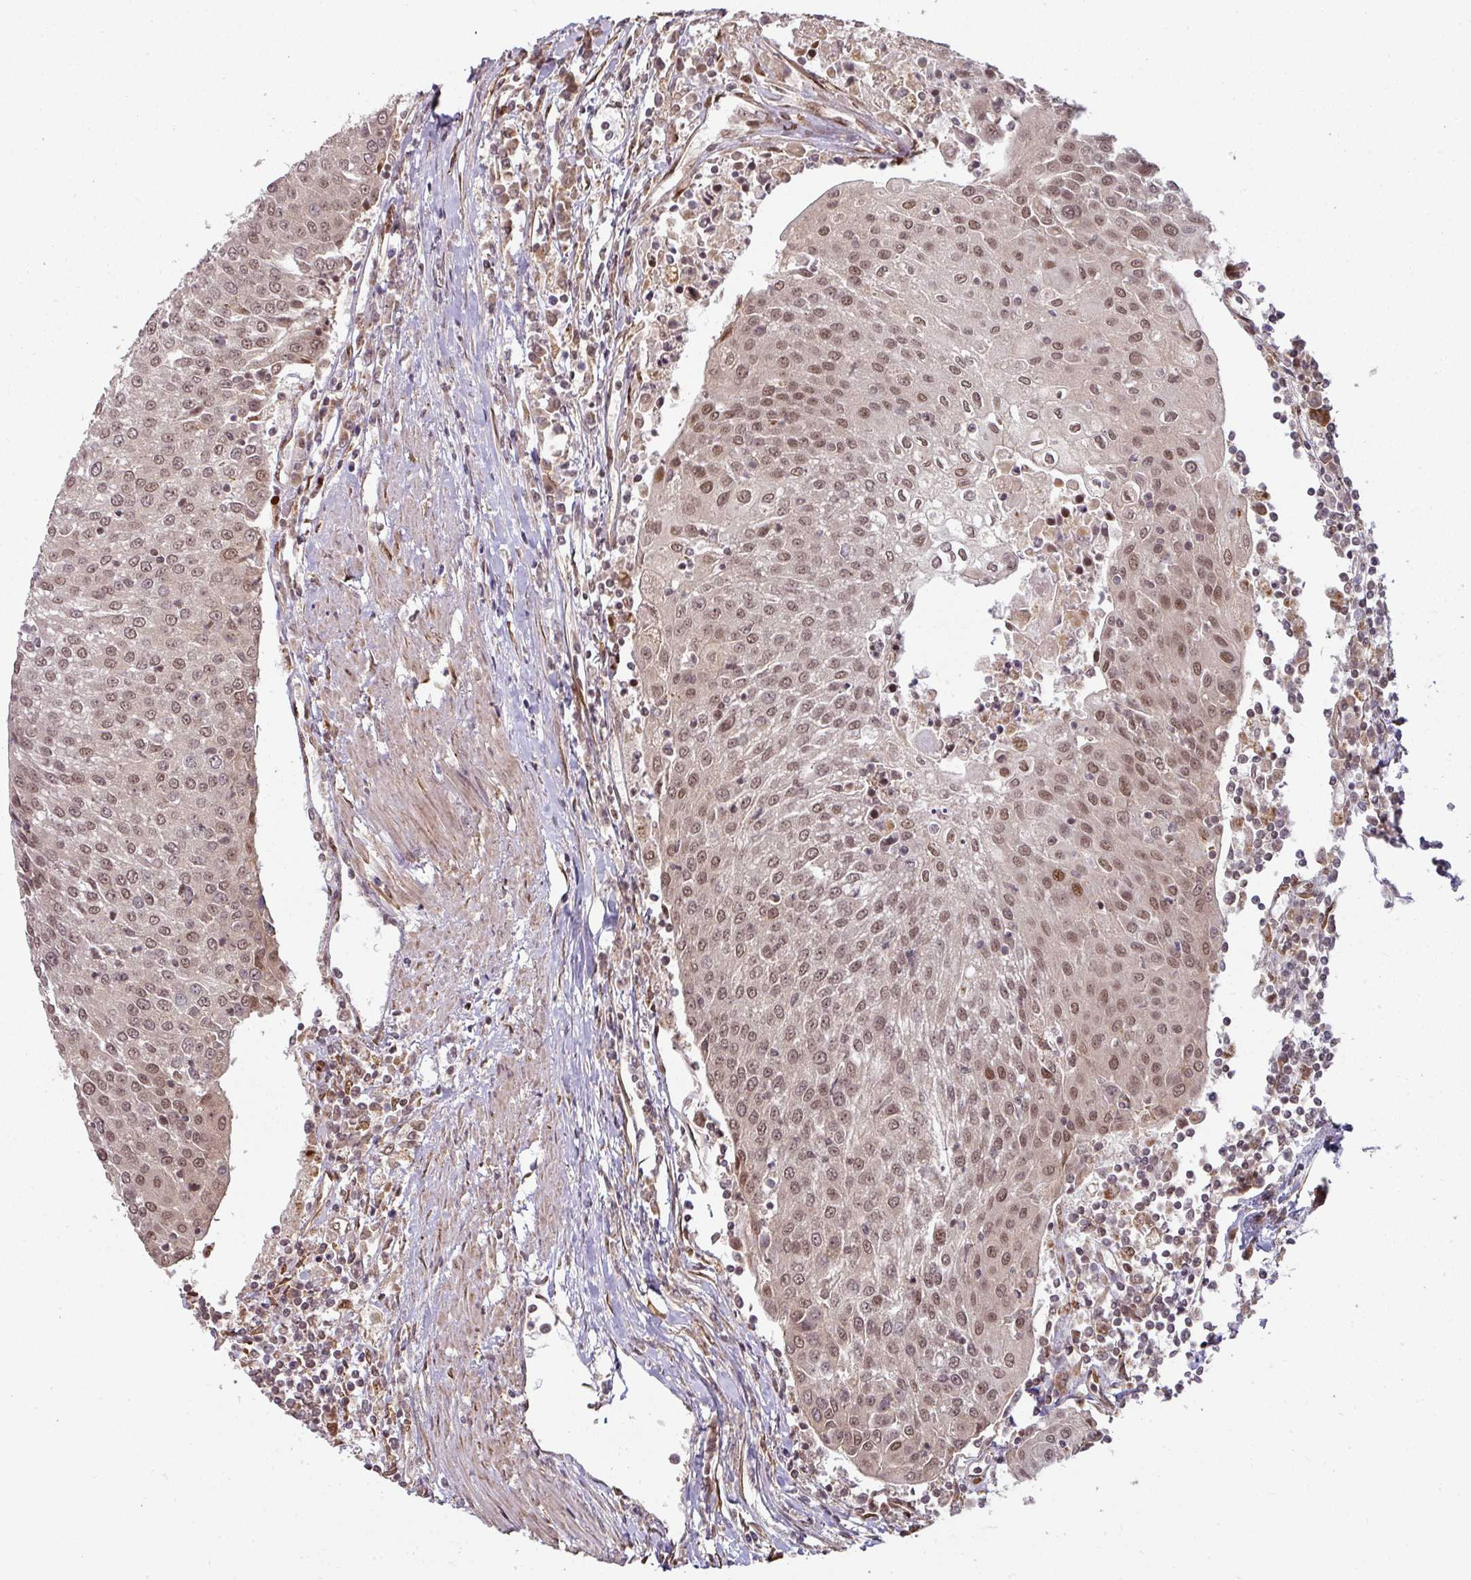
{"staining": {"intensity": "weak", "quantity": ">75%", "location": "nuclear"}, "tissue": "urothelial cancer", "cell_type": "Tumor cells", "image_type": "cancer", "snomed": [{"axis": "morphology", "description": "Urothelial carcinoma, High grade"}, {"axis": "topography", "description": "Urinary bladder"}], "caption": "Urothelial carcinoma (high-grade) tissue exhibits weak nuclear staining in about >75% of tumor cells The staining is performed using DAB brown chromogen to label protein expression. The nuclei are counter-stained blue using hematoxylin.", "gene": "SIK3", "patient": {"sex": "female", "age": 85}}